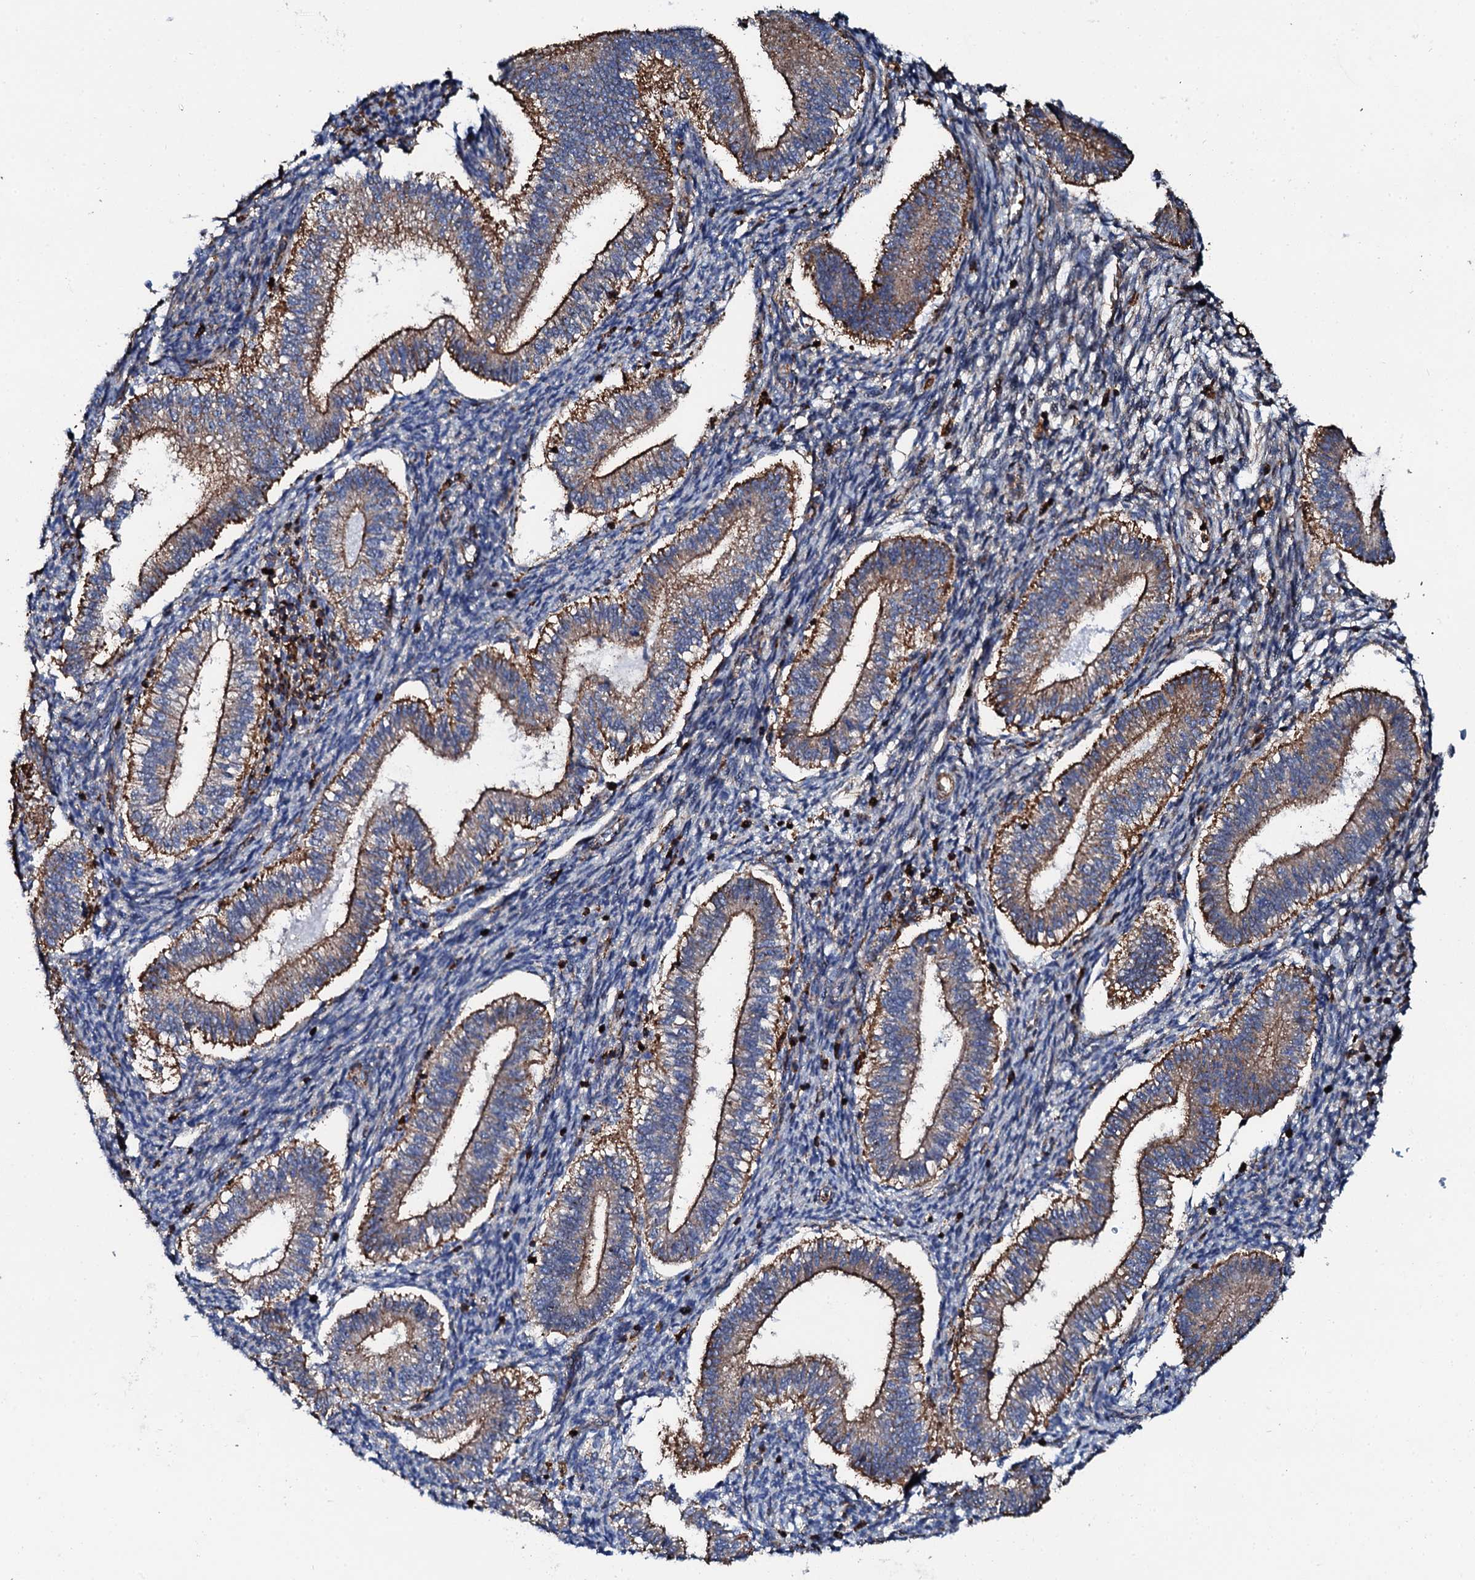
{"staining": {"intensity": "negative", "quantity": "none", "location": "none"}, "tissue": "endometrium", "cell_type": "Cells in endometrial stroma", "image_type": "normal", "snomed": [{"axis": "morphology", "description": "Normal tissue, NOS"}, {"axis": "topography", "description": "Endometrium"}], "caption": "The micrograph shows no staining of cells in endometrial stroma in benign endometrium.", "gene": "INTS10", "patient": {"sex": "female", "age": 25}}